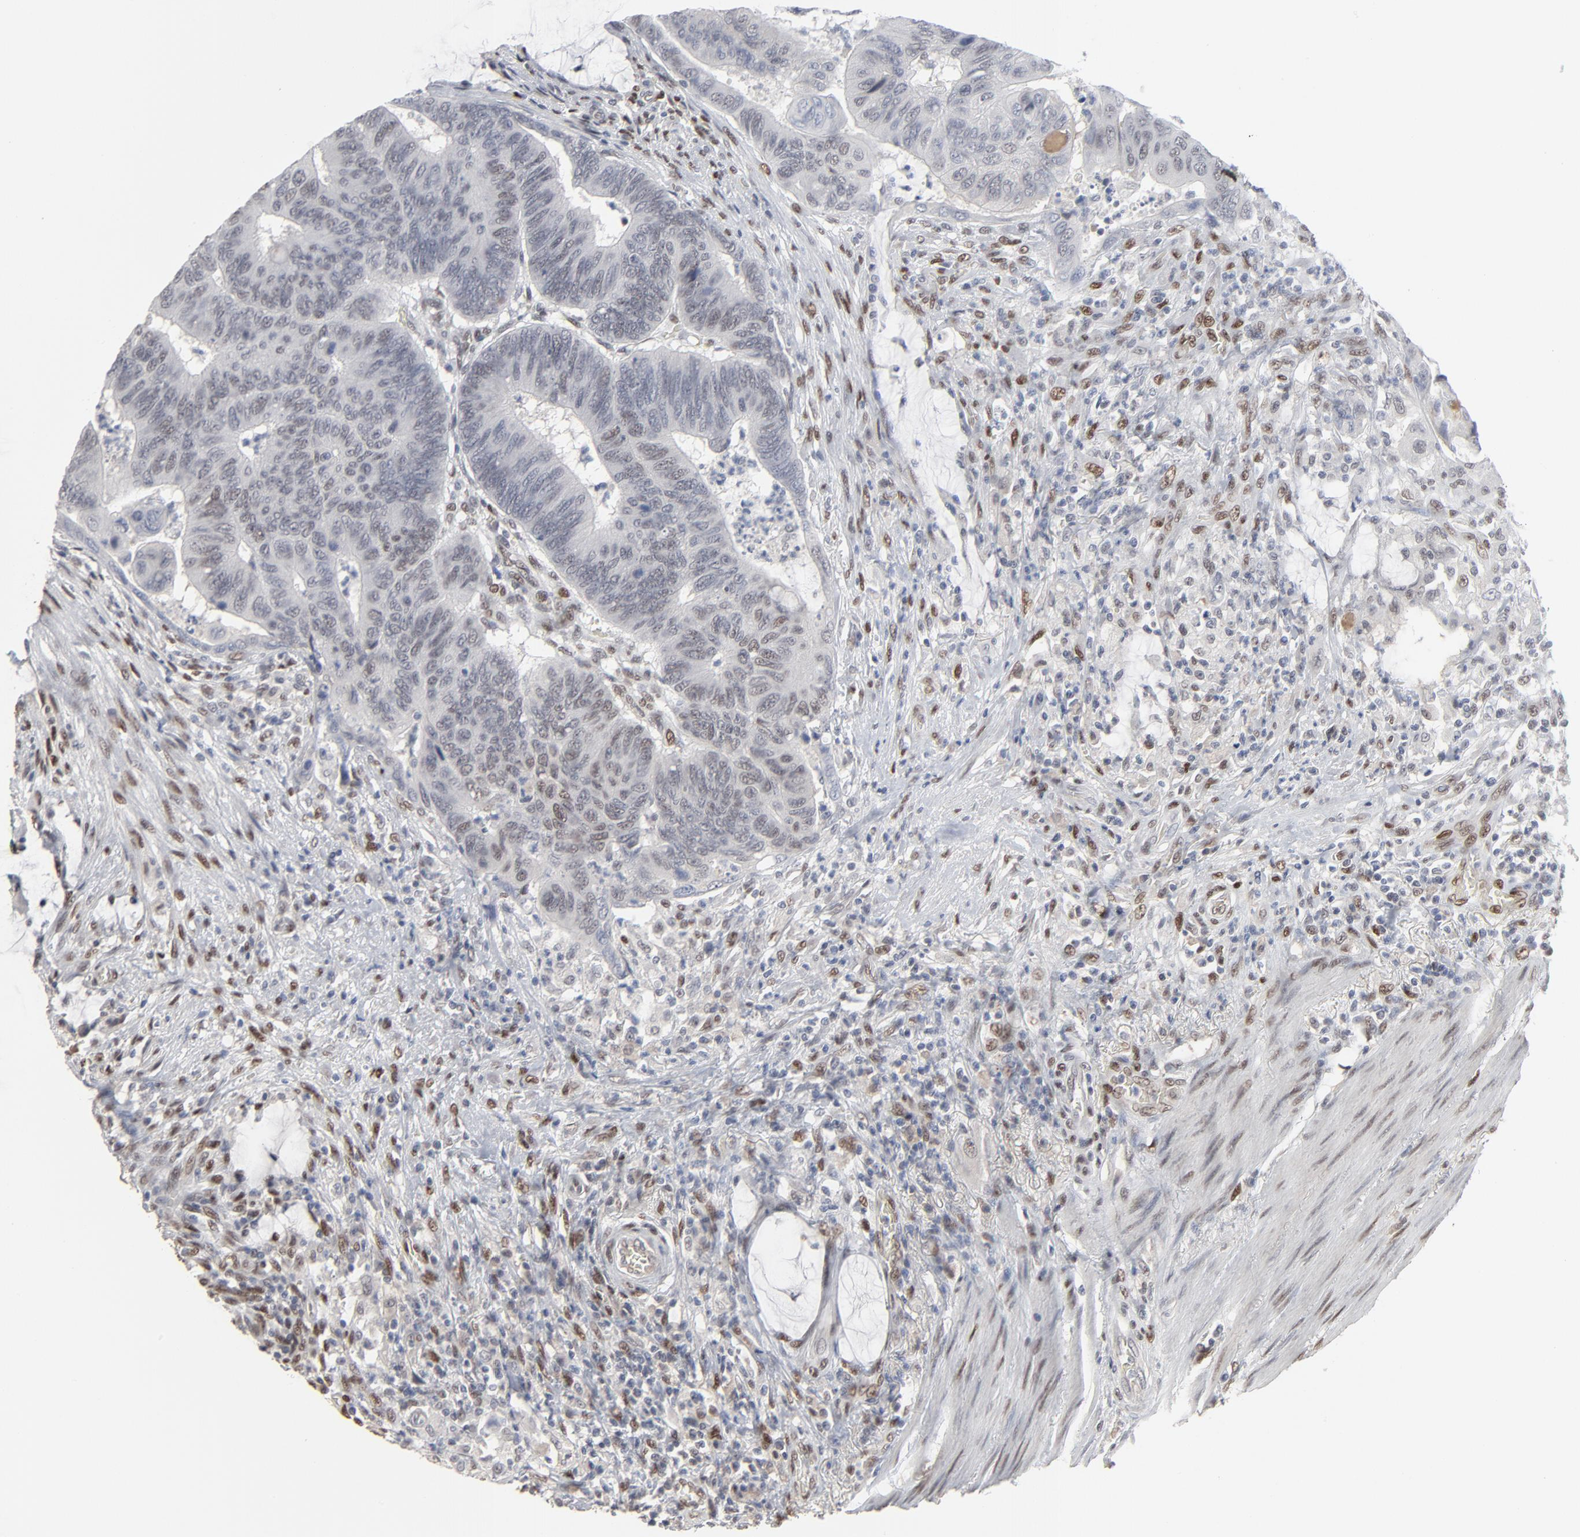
{"staining": {"intensity": "negative", "quantity": "none", "location": "none"}, "tissue": "colorectal cancer", "cell_type": "Tumor cells", "image_type": "cancer", "snomed": [{"axis": "morphology", "description": "Normal tissue, NOS"}, {"axis": "morphology", "description": "Adenocarcinoma, NOS"}, {"axis": "topography", "description": "Rectum"}], "caption": "A high-resolution photomicrograph shows immunohistochemistry (IHC) staining of adenocarcinoma (colorectal), which reveals no significant staining in tumor cells.", "gene": "ATF7", "patient": {"sex": "male", "age": 92}}